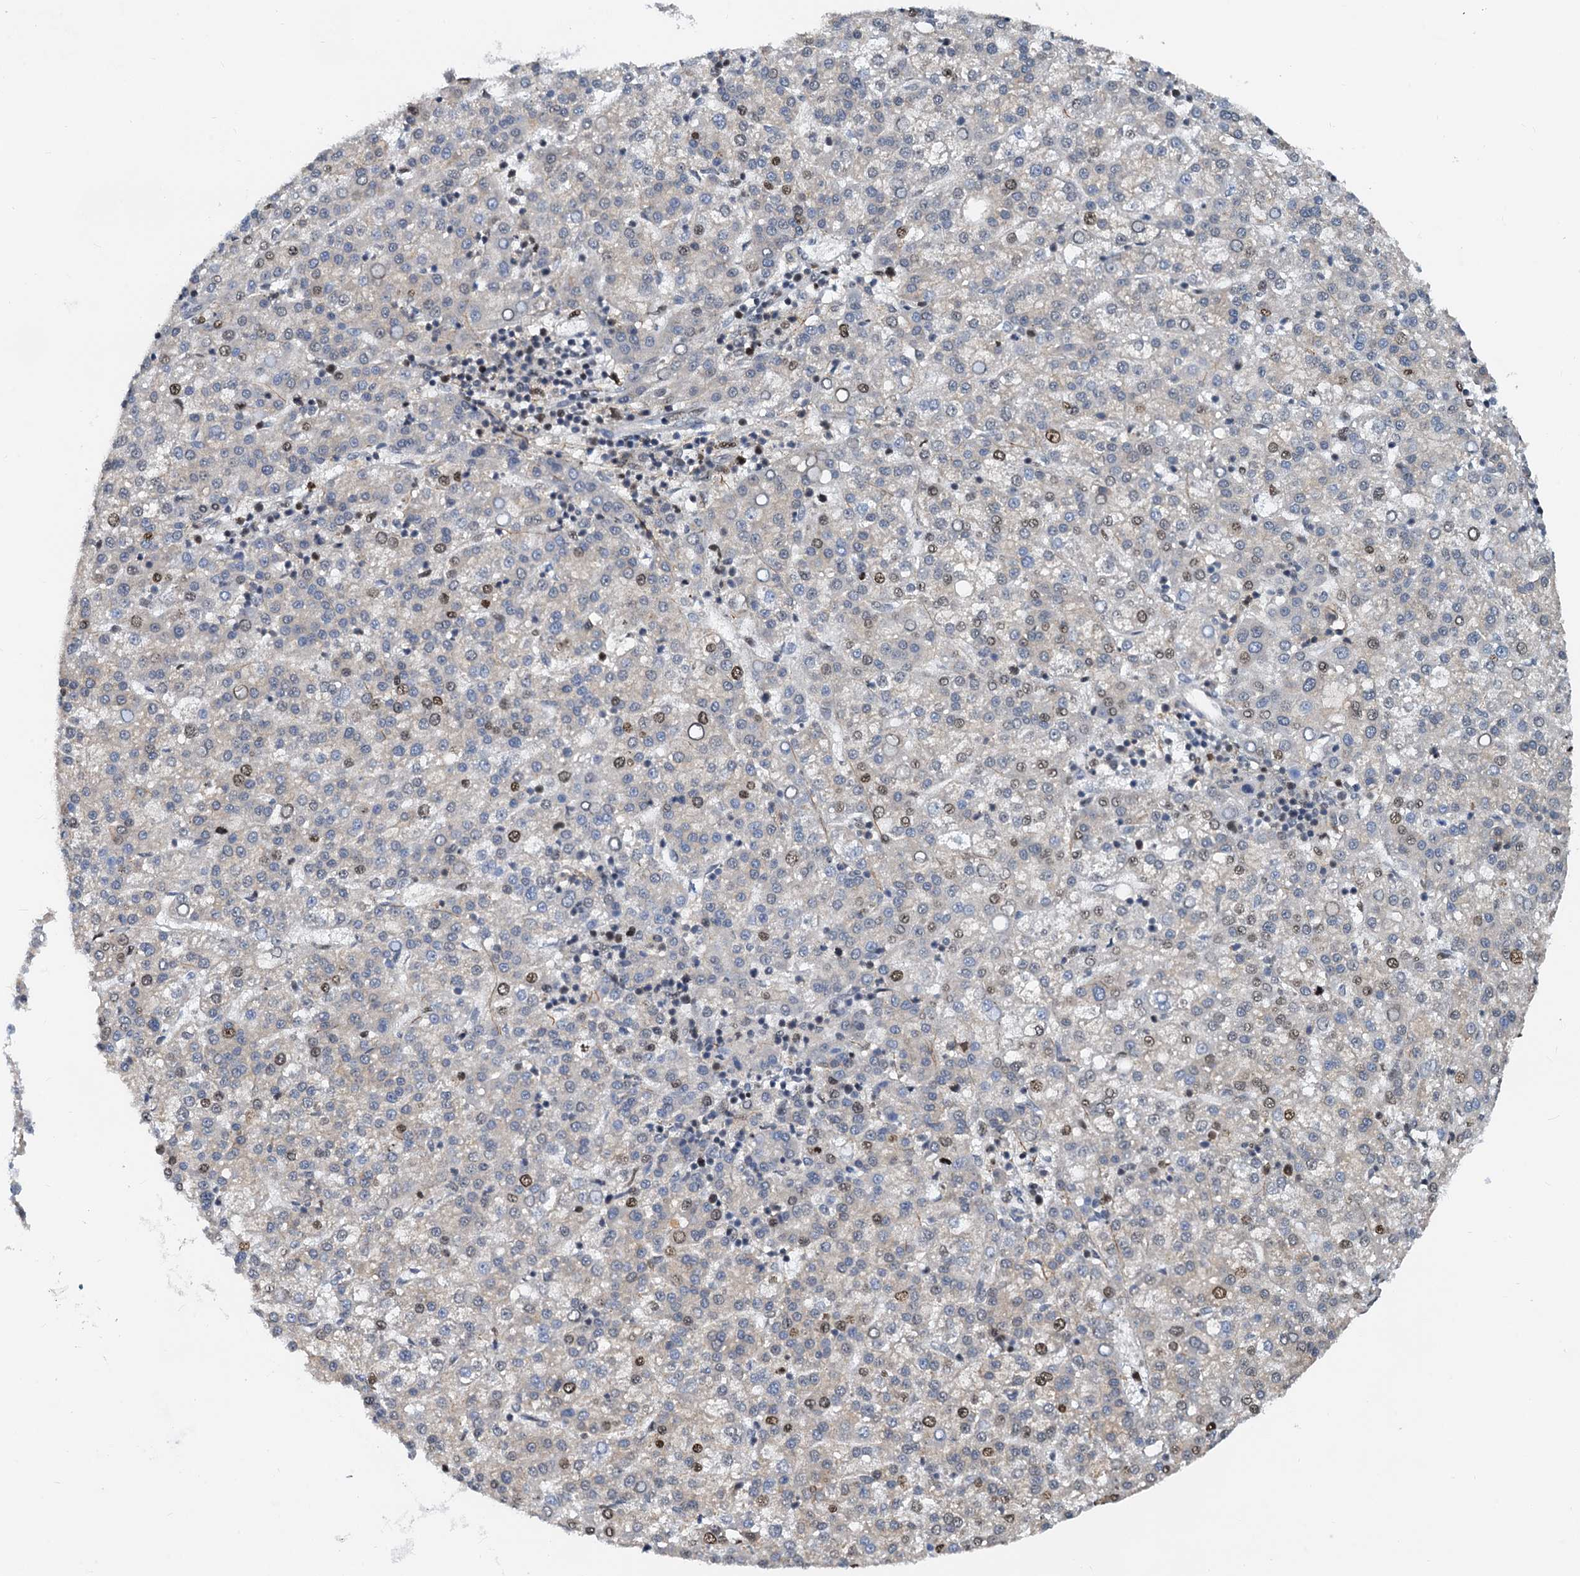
{"staining": {"intensity": "moderate", "quantity": "<25%", "location": "nuclear"}, "tissue": "liver cancer", "cell_type": "Tumor cells", "image_type": "cancer", "snomed": [{"axis": "morphology", "description": "Carcinoma, Hepatocellular, NOS"}, {"axis": "topography", "description": "Liver"}], "caption": "Human liver cancer (hepatocellular carcinoma) stained with a brown dye exhibits moderate nuclear positive positivity in about <25% of tumor cells.", "gene": "PTGES3", "patient": {"sex": "female", "age": 58}}